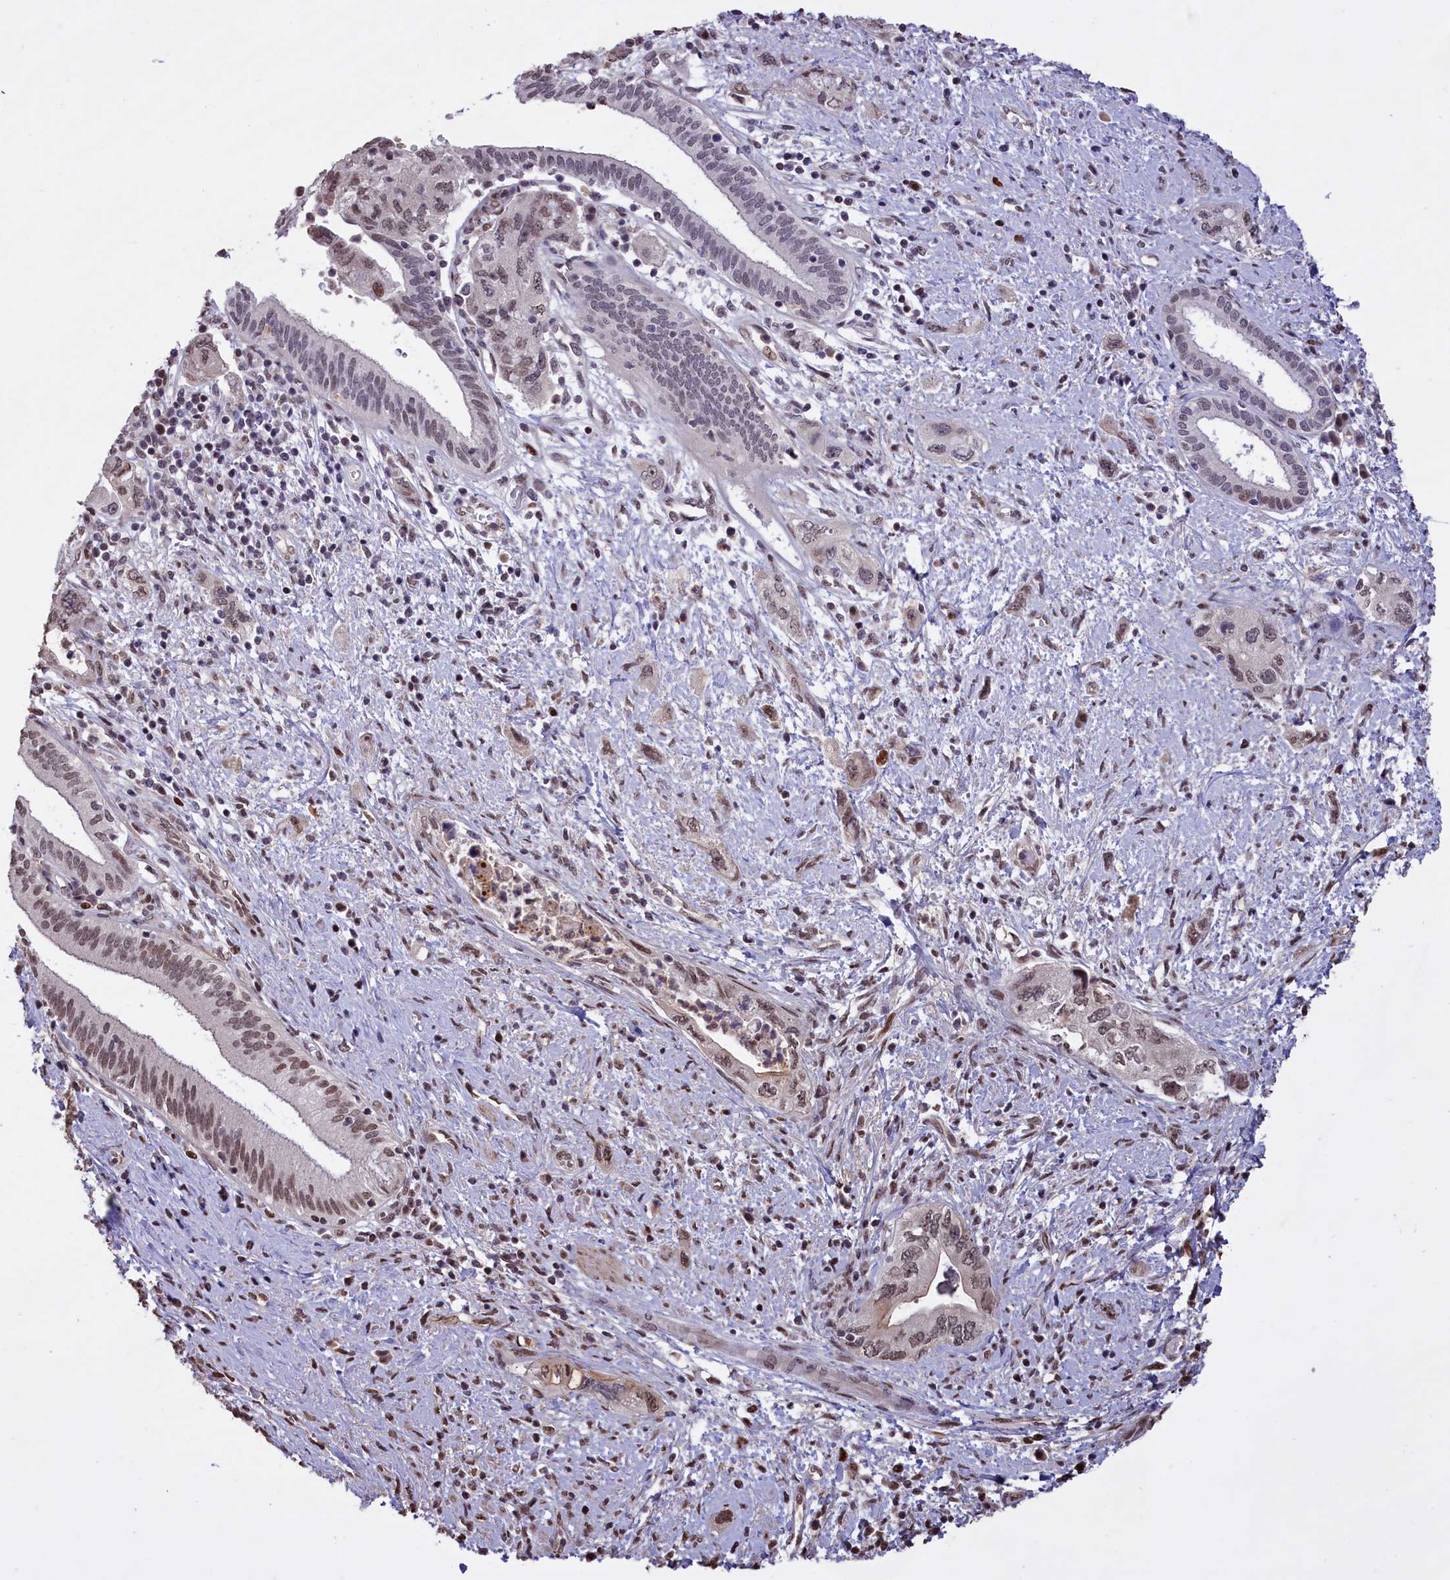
{"staining": {"intensity": "moderate", "quantity": "25%-75%", "location": "nuclear"}, "tissue": "pancreatic cancer", "cell_type": "Tumor cells", "image_type": "cancer", "snomed": [{"axis": "morphology", "description": "Adenocarcinoma, NOS"}, {"axis": "topography", "description": "Pancreas"}], "caption": "The immunohistochemical stain shows moderate nuclear staining in tumor cells of adenocarcinoma (pancreatic) tissue.", "gene": "RELB", "patient": {"sex": "female", "age": 73}}